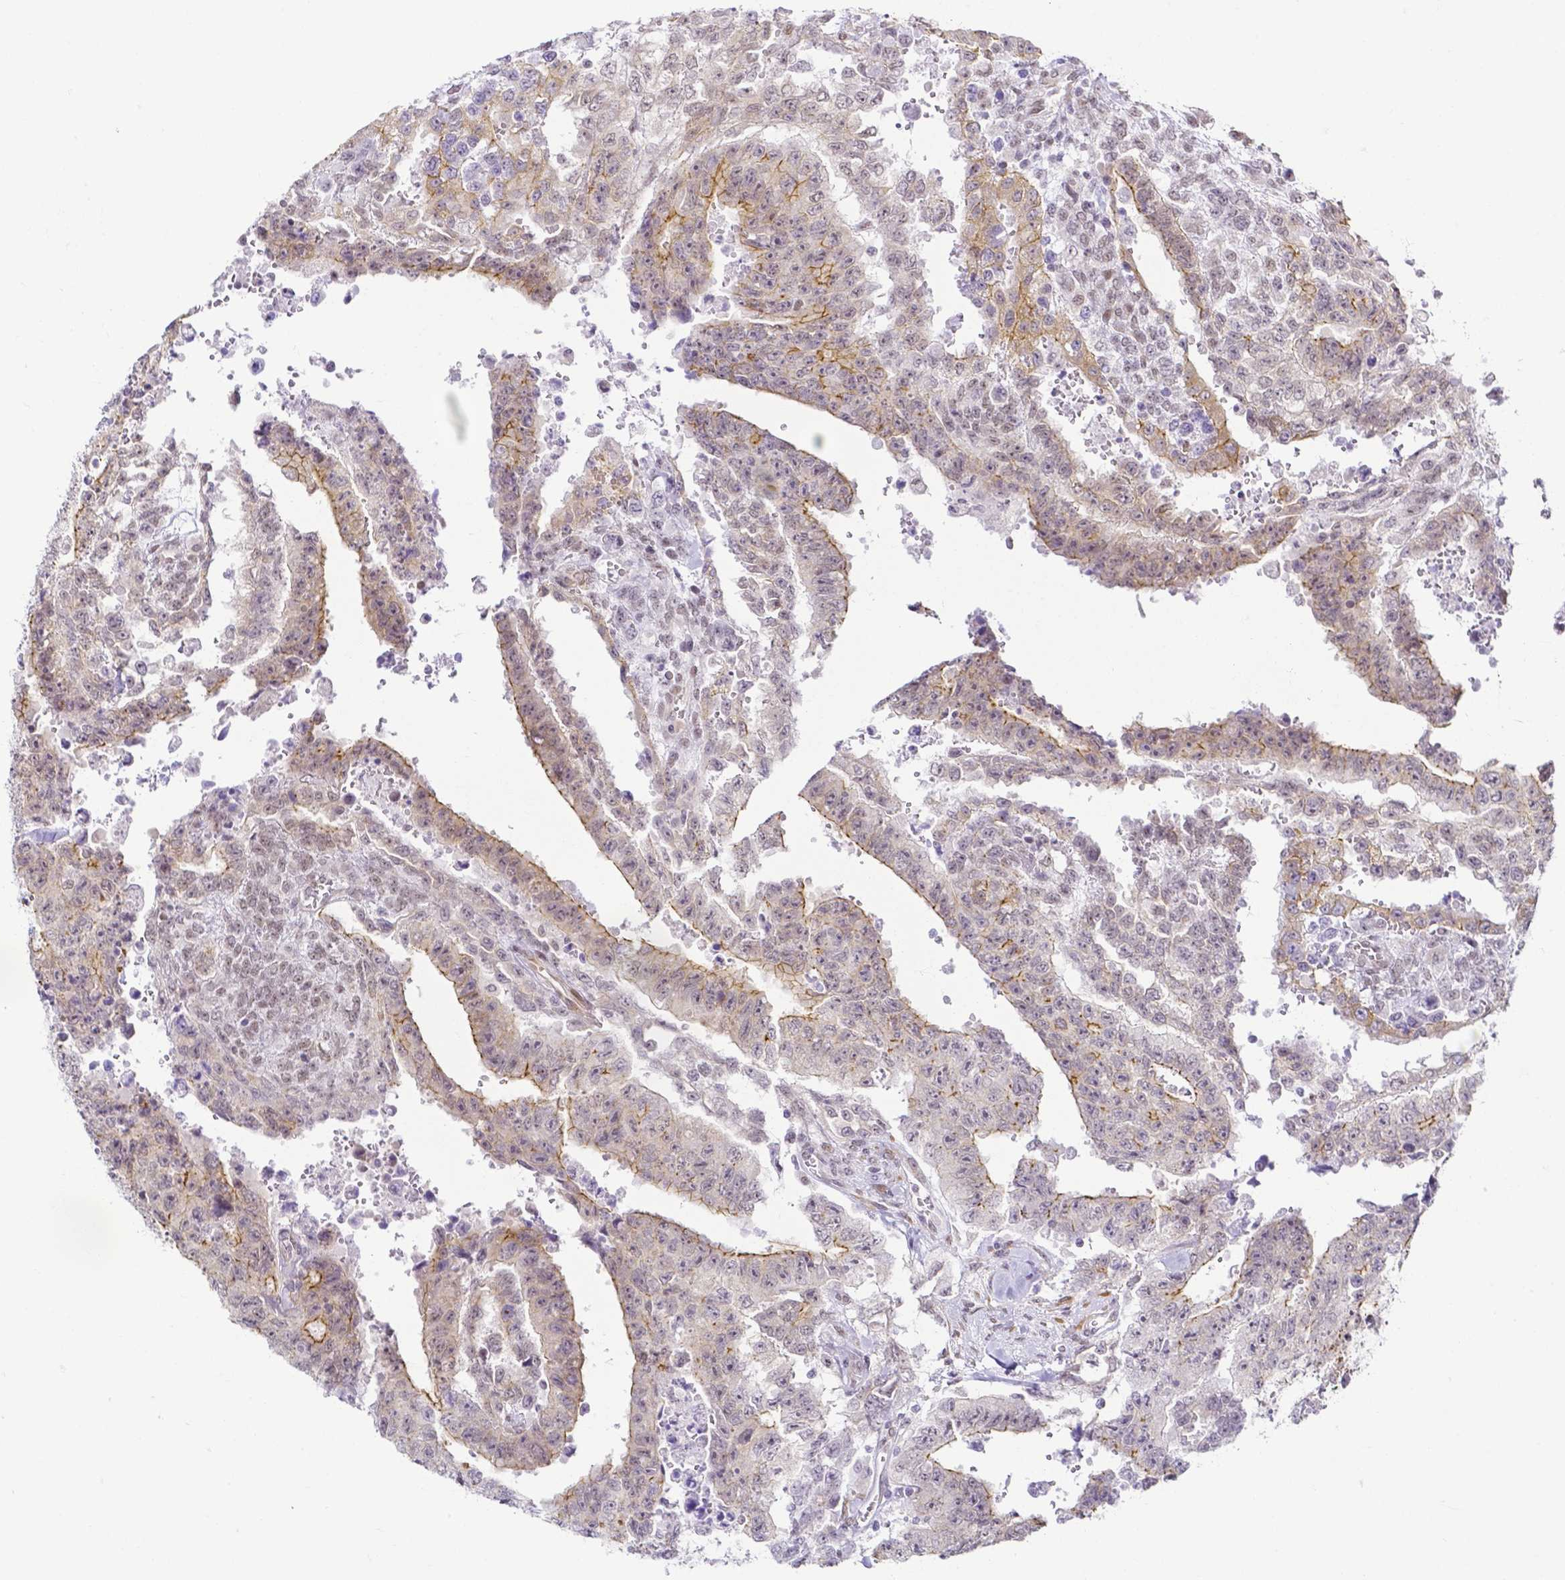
{"staining": {"intensity": "moderate", "quantity": "<25%", "location": "cytoplasmic/membranous,nuclear"}, "tissue": "testis cancer", "cell_type": "Tumor cells", "image_type": "cancer", "snomed": [{"axis": "morphology", "description": "Carcinoma, Embryonal, NOS"}, {"axis": "topography", "description": "Testis"}], "caption": "Human testis embryonal carcinoma stained for a protein (brown) demonstrates moderate cytoplasmic/membranous and nuclear positive positivity in approximately <25% of tumor cells.", "gene": "FAM83G", "patient": {"sex": "male", "age": 24}}